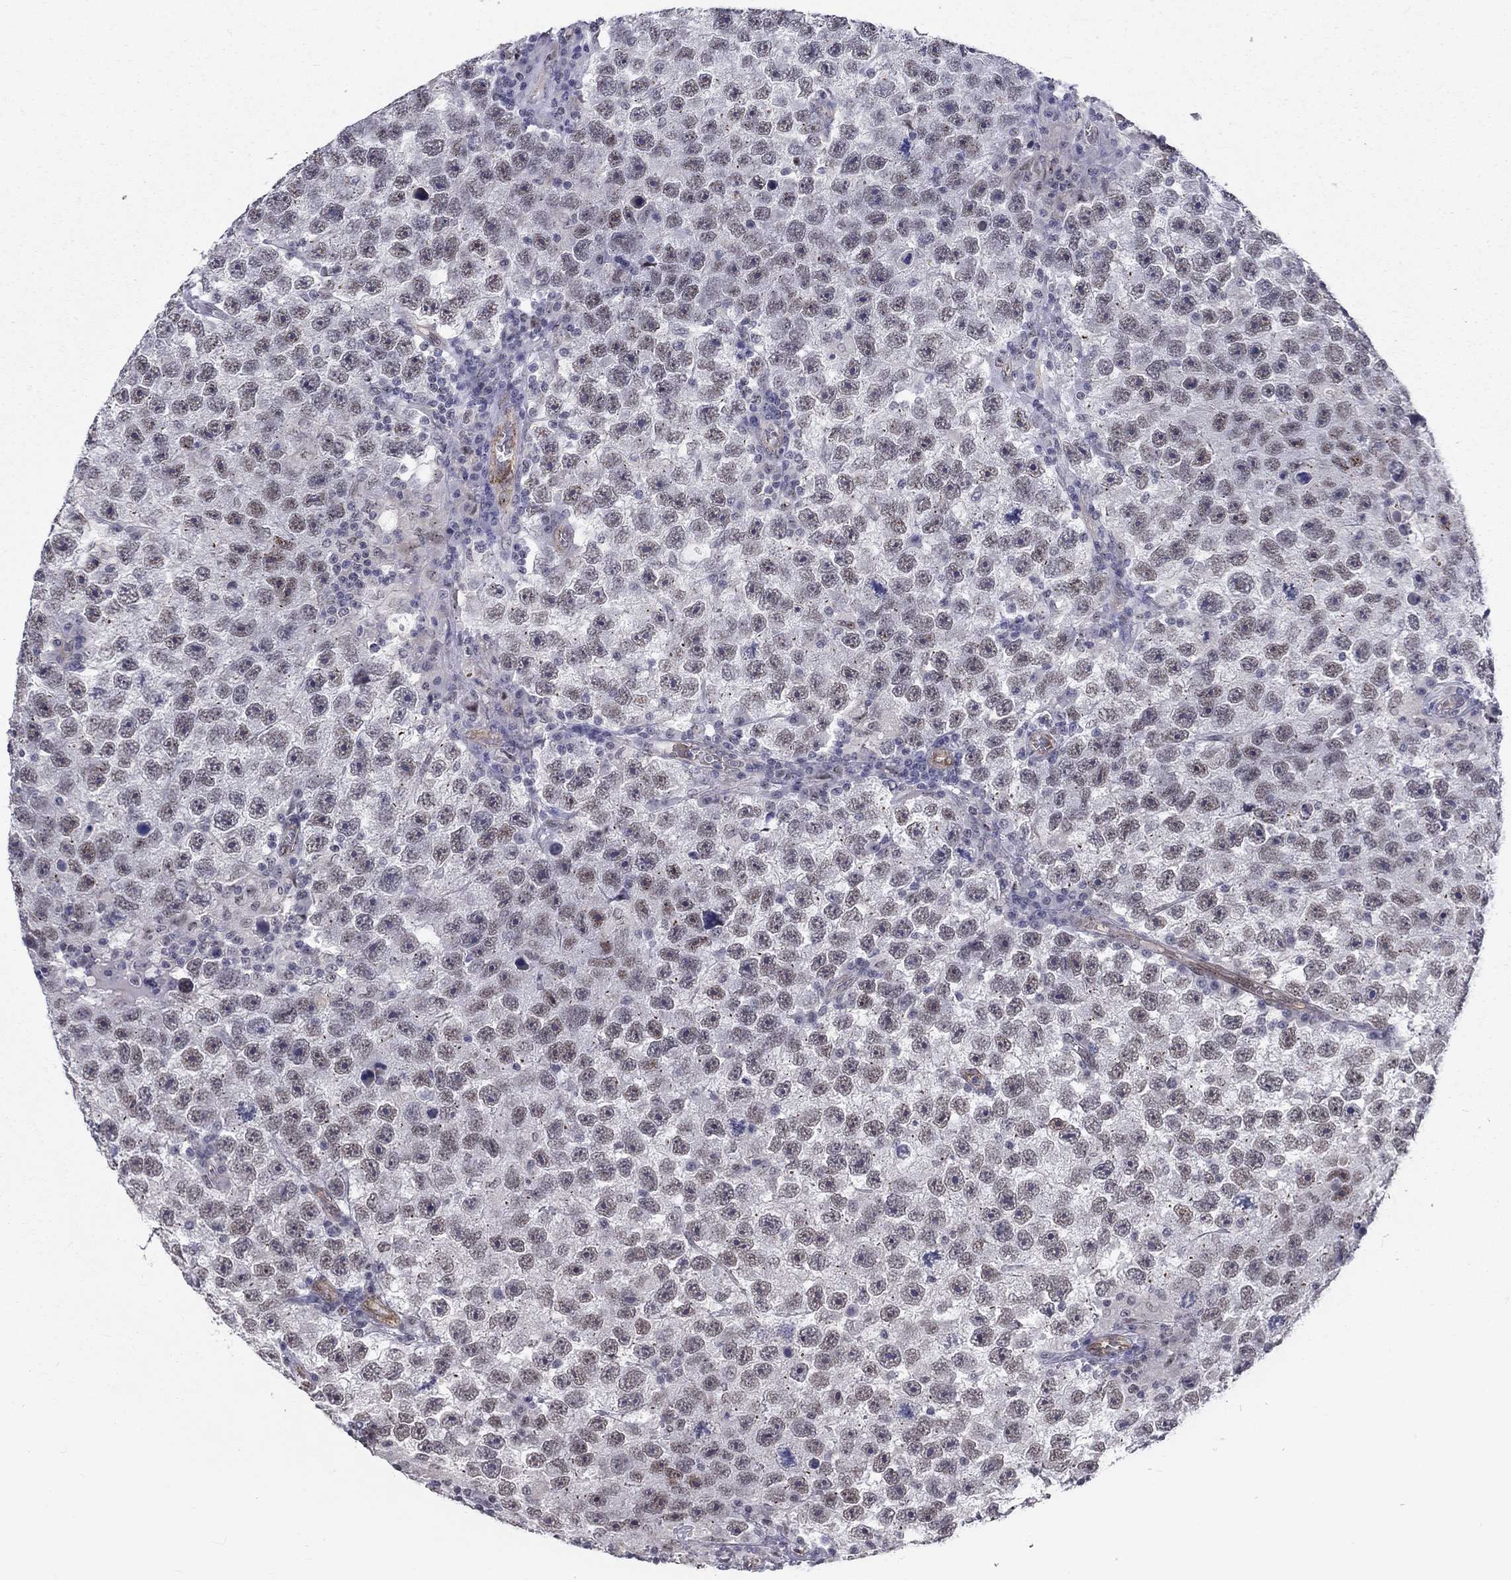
{"staining": {"intensity": "negative", "quantity": "none", "location": "none"}, "tissue": "testis cancer", "cell_type": "Tumor cells", "image_type": "cancer", "snomed": [{"axis": "morphology", "description": "Seminoma, NOS"}, {"axis": "topography", "description": "Testis"}], "caption": "The immunohistochemistry (IHC) histopathology image has no significant positivity in tumor cells of testis cancer (seminoma) tissue.", "gene": "ZBED1", "patient": {"sex": "male", "age": 26}}